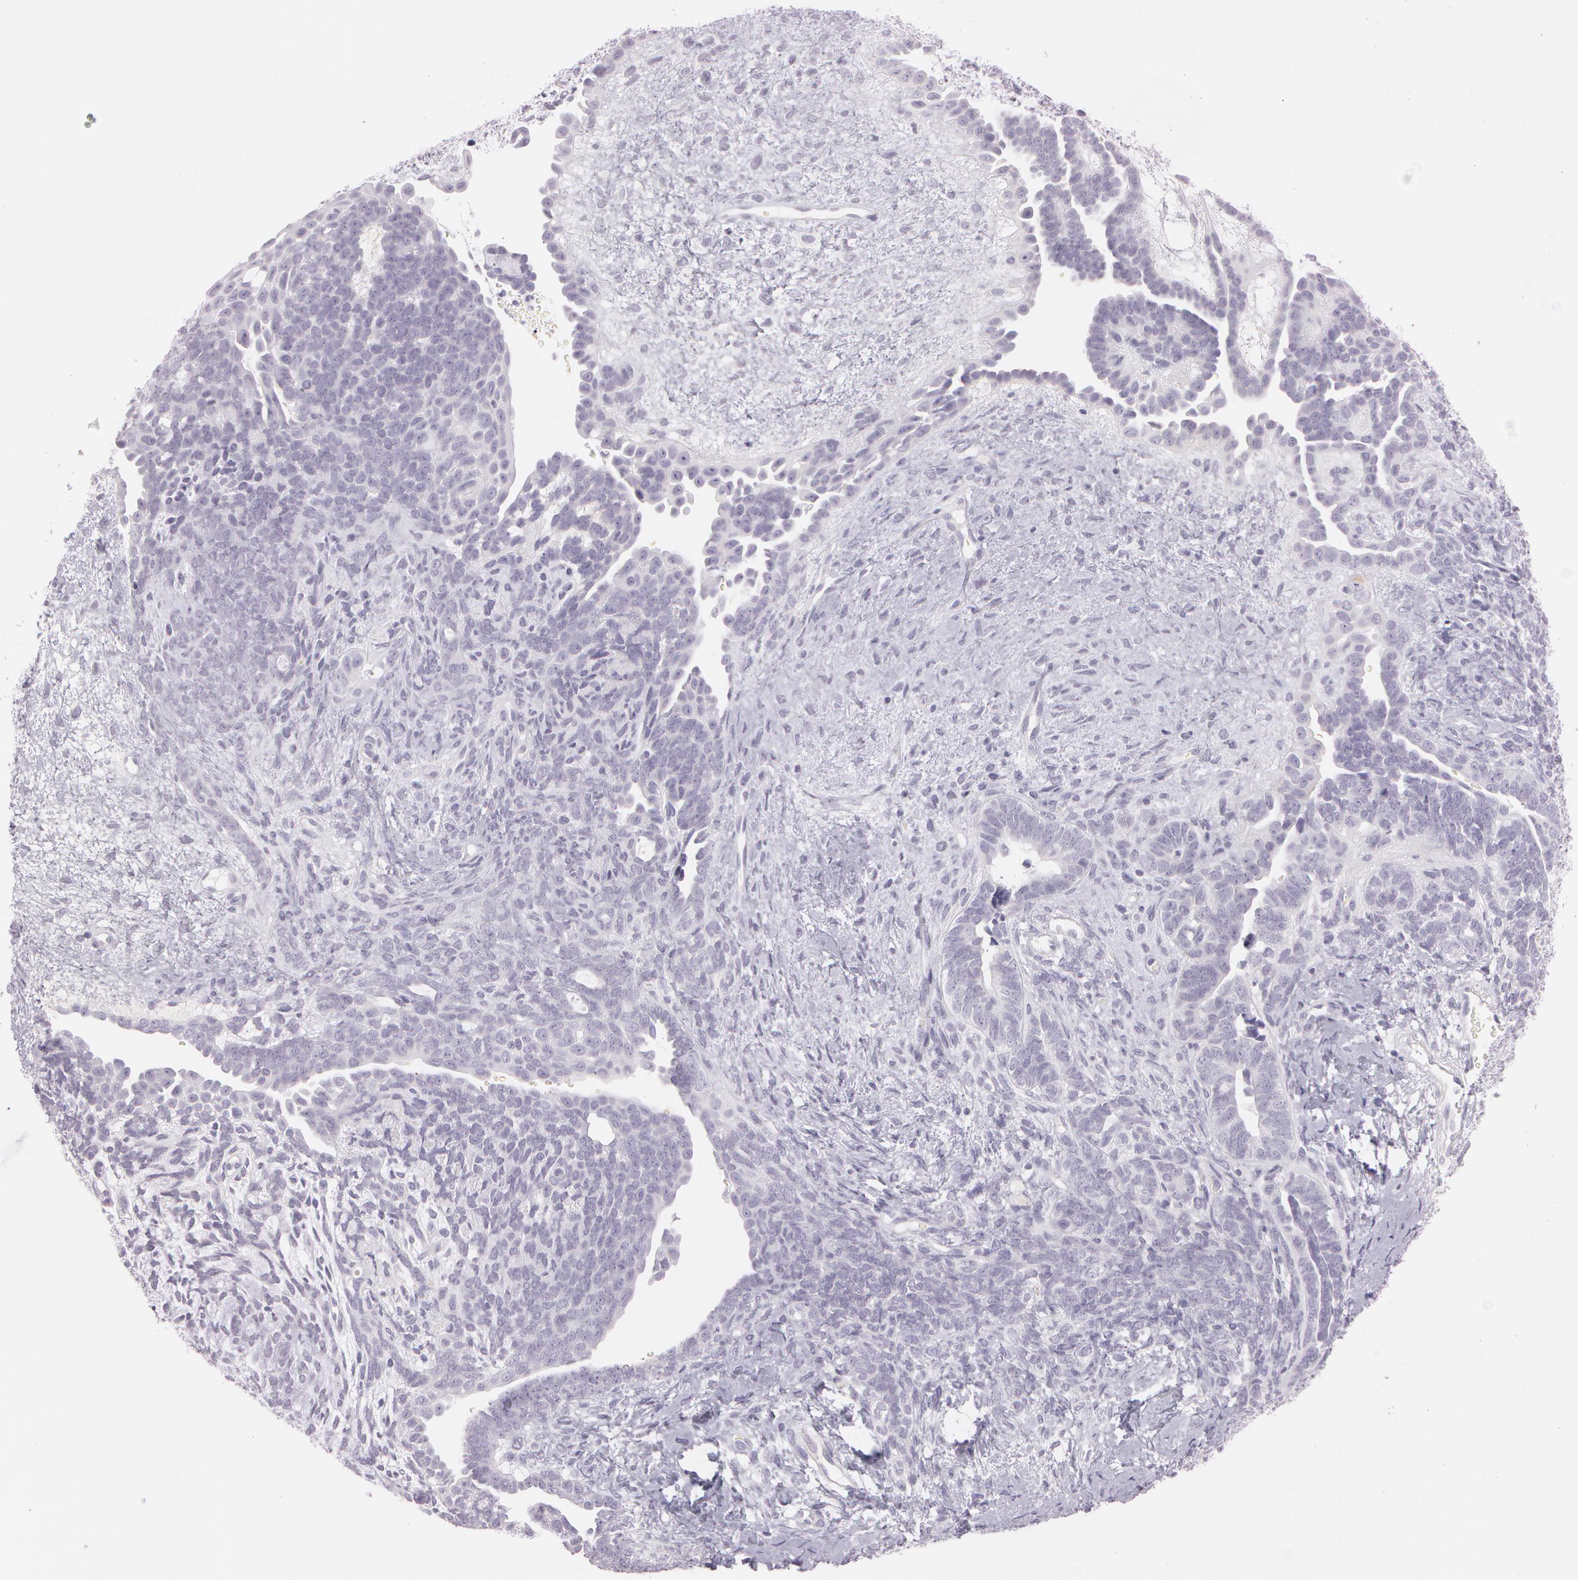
{"staining": {"intensity": "negative", "quantity": "none", "location": "none"}, "tissue": "endometrial cancer", "cell_type": "Tumor cells", "image_type": "cancer", "snomed": [{"axis": "morphology", "description": "Neoplasm, malignant, NOS"}, {"axis": "topography", "description": "Endometrium"}], "caption": "An immunohistochemistry photomicrograph of endometrial cancer (neoplasm (malignant)) is shown. There is no staining in tumor cells of endometrial cancer (neoplasm (malignant)). The staining is performed using DAB brown chromogen with nuclei counter-stained in using hematoxylin.", "gene": "OTC", "patient": {"sex": "female", "age": 74}}